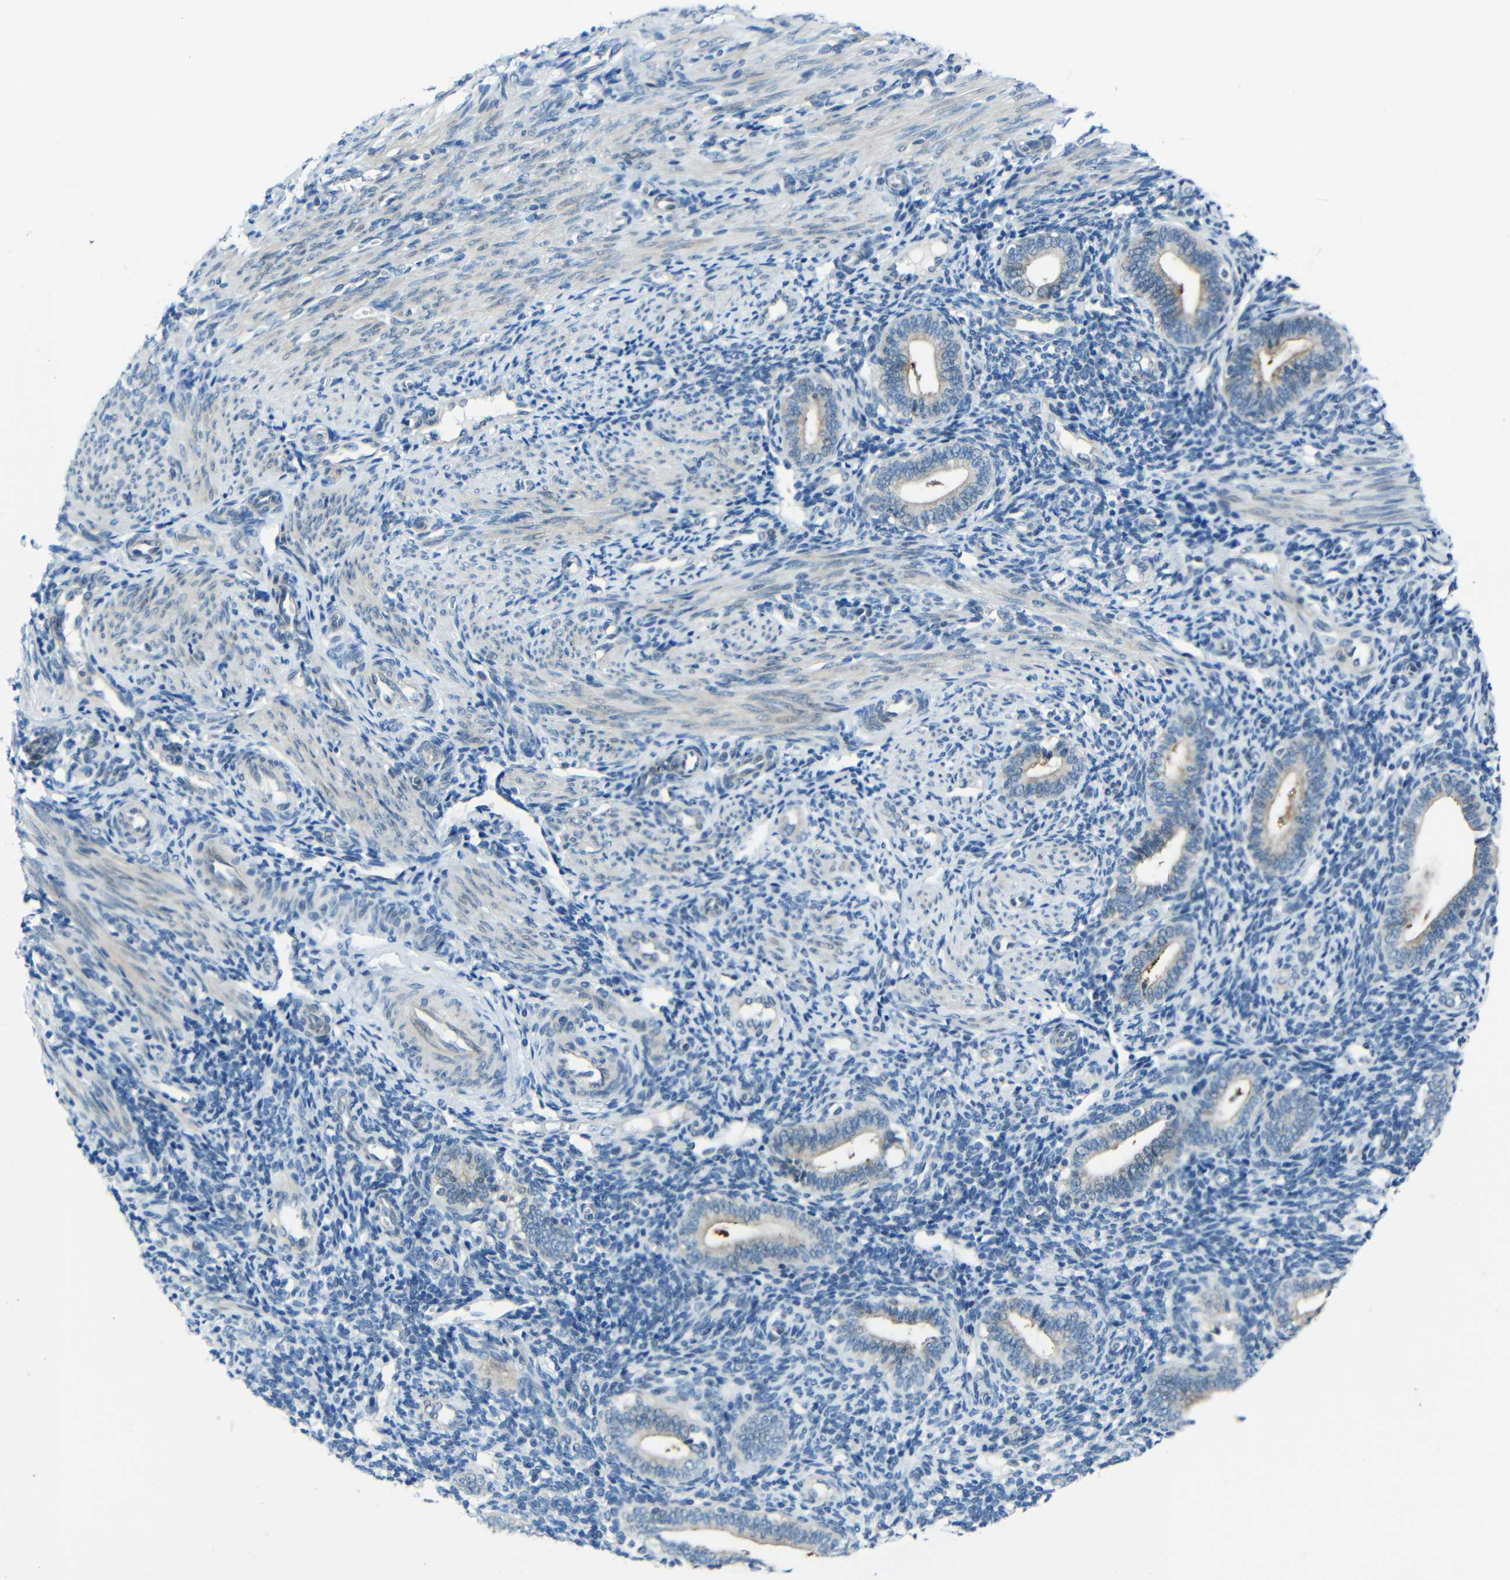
{"staining": {"intensity": "negative", "quantity": "none", "location": "none"}, "tissue": "endometrium", "cell_type": "Cells in endometrial stroma", "image_type": "normal", "snomed": [{"axis": "morphology", "description": "Normal tissue, NOS"}, {"axis": "topography", "description": "Uterus"}, {"axis": "topography", "description": "Endometrium"}], "caption": "The photomicrograph exhibits no staining of cells in endometrial stroma in benign endometrium. Nuclei are stained in blue.", "gene": "ANKRD22", "patient": {"sex": "female", "age": 33}}